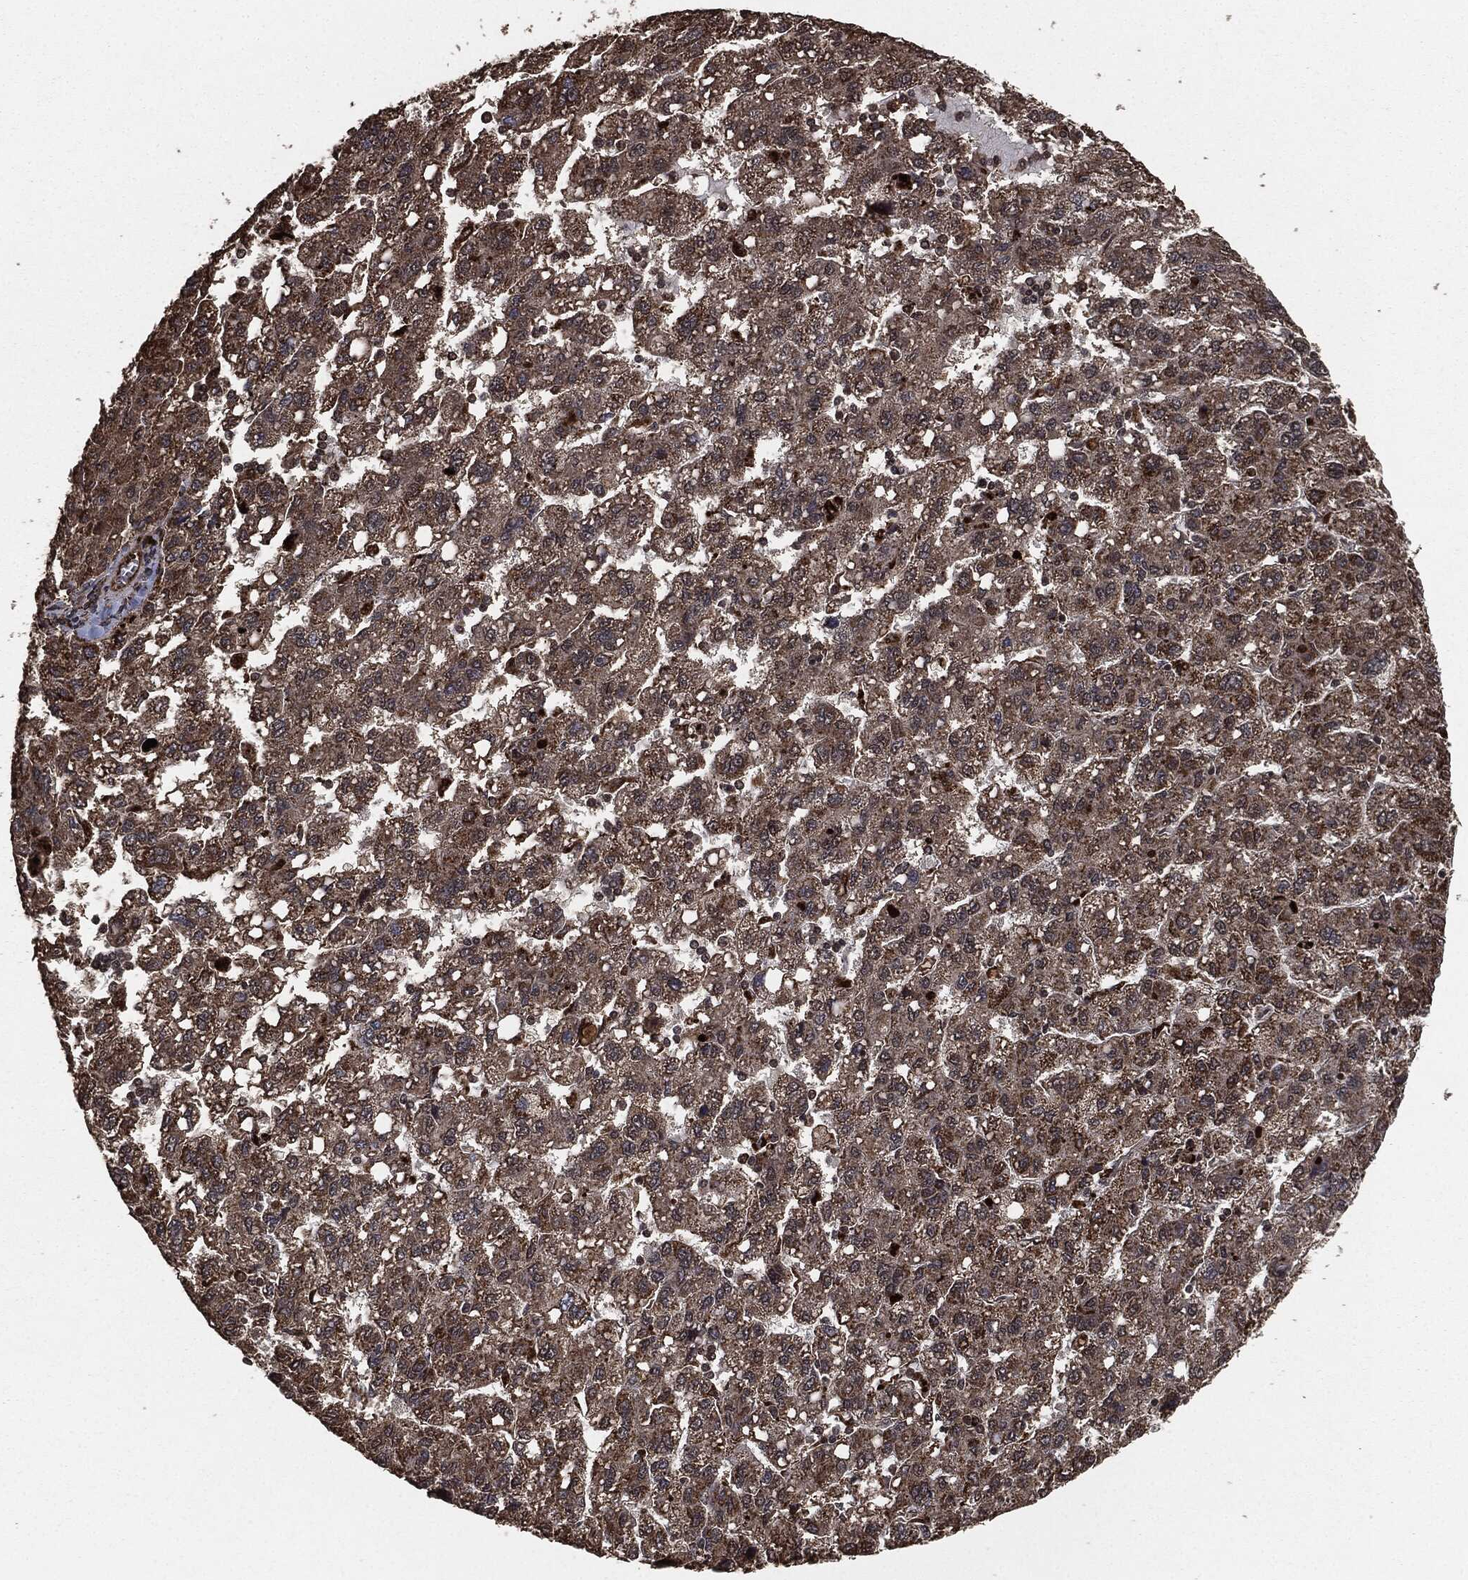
{"staining": {"intensity": "moderate", "quantity": "25%-75%", "location": "cytoplasmic/membranous"}, "tissue": "liver cancer", "cell_type": "Tumor cells", "image_type": "cancer", "snomed": [{"axis": "morphology", "description": "Carcinoma, Hepatocellular, NOS"}, {"axis": "topography", "description": "Liver"}], "caption": "Immunohistochemistry (IHC) histopathology image of human hepatocellular carcinoma (liver) stained for a protein (brown), which demonstrates medium levels of moderate cytoplasmic/membranous positivity in approximately 25%-75% of tumor cells.", "gene": "EGFR", "patient": {"sex": "female", "age": 82}}